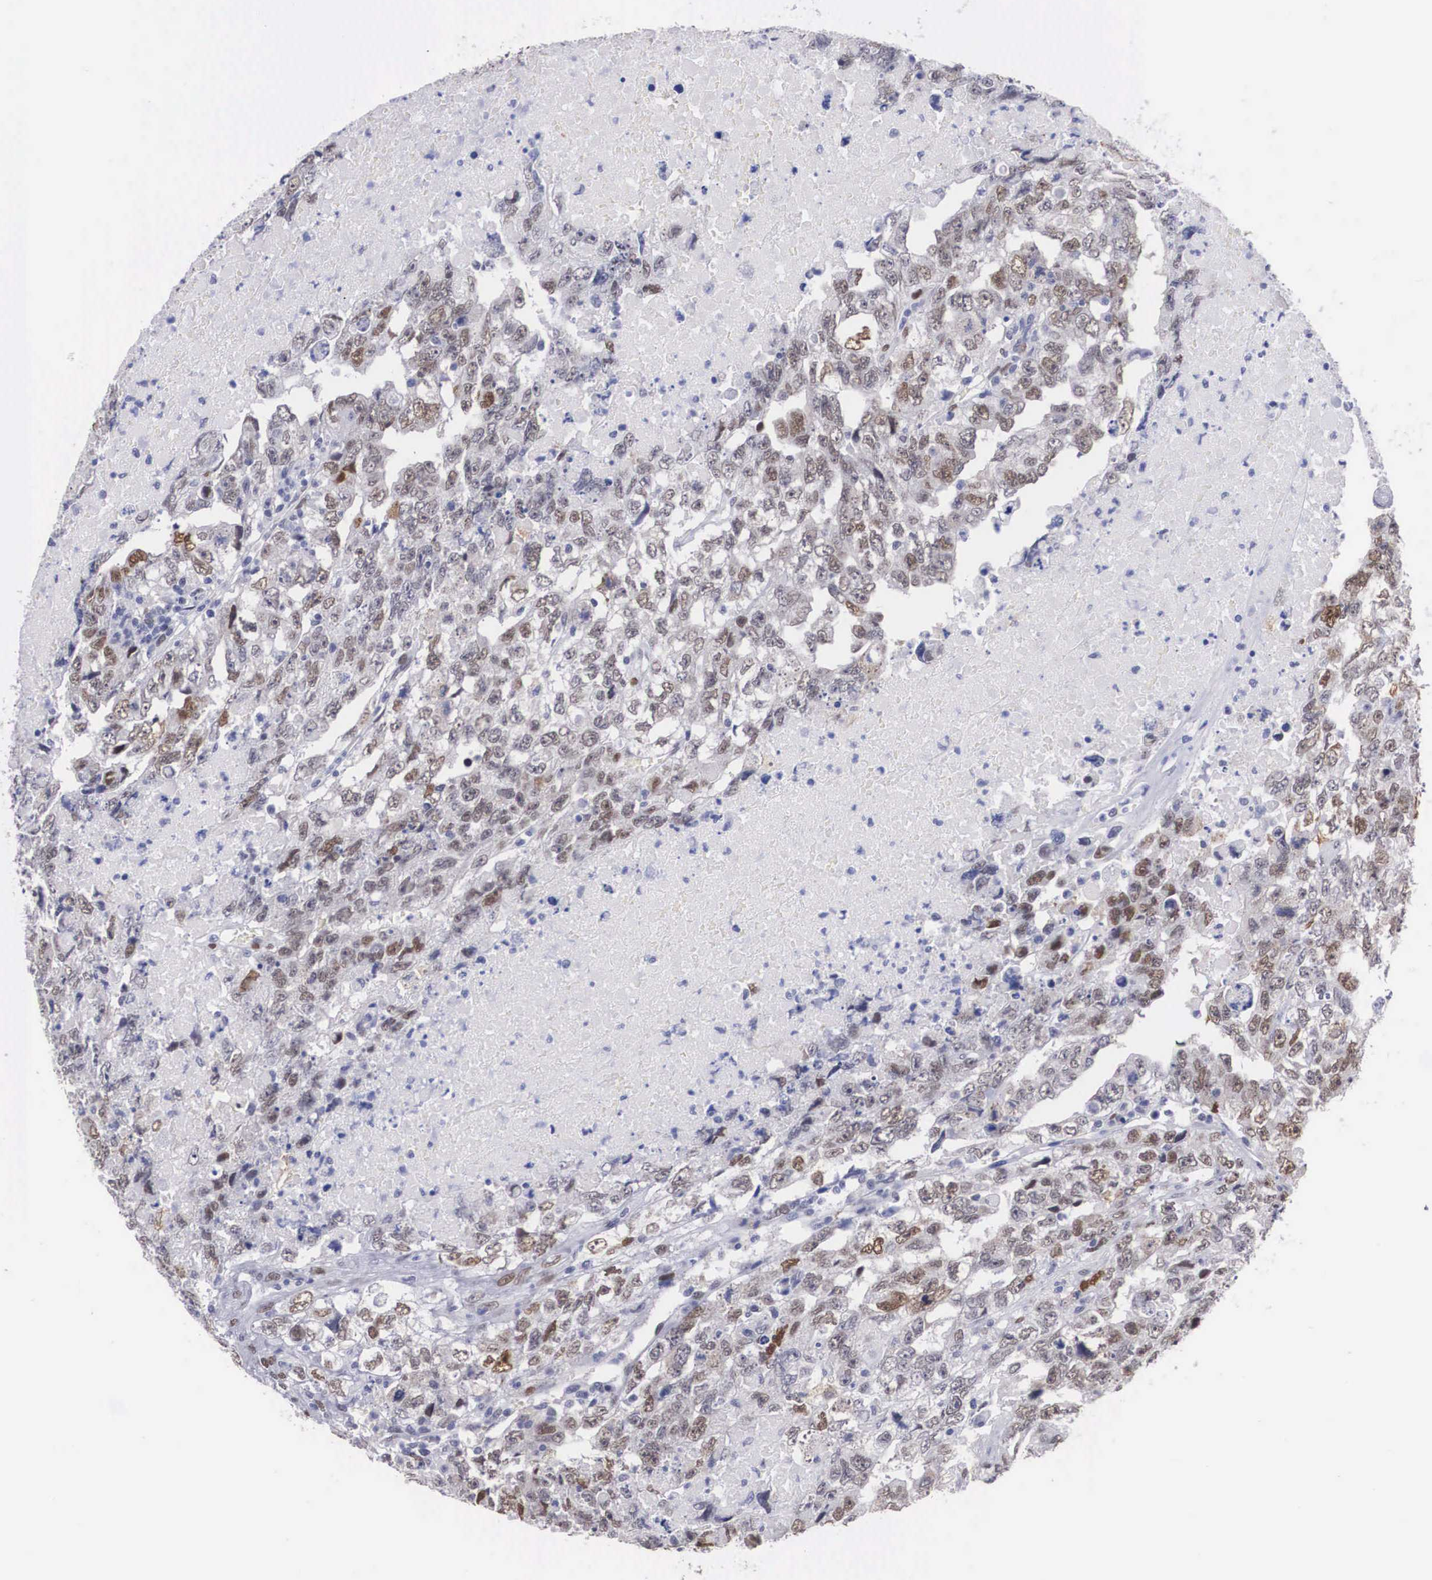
{"staining": {"intensity": "moderate", "quantity": "25%-75%", "location": "nuclear"}, "tissue": "testis cancer", "cell_type": "Tumor cells", "image_type": "cancer", "snomed": [{"axis": "morphology", "description": "Carcinoma, Embryonal, NOS"}, {"axis": "topography", "description": "Testis"}], "caption": "Immunohistochemical staining of human embryonal carcinoma (testis) demonstrates medium levels of moderate nuclear staining in approximately 25%-75% of tumor cells.", "gene": "KHDRBS3", "patient": {"sex": "male", "age": 36}}